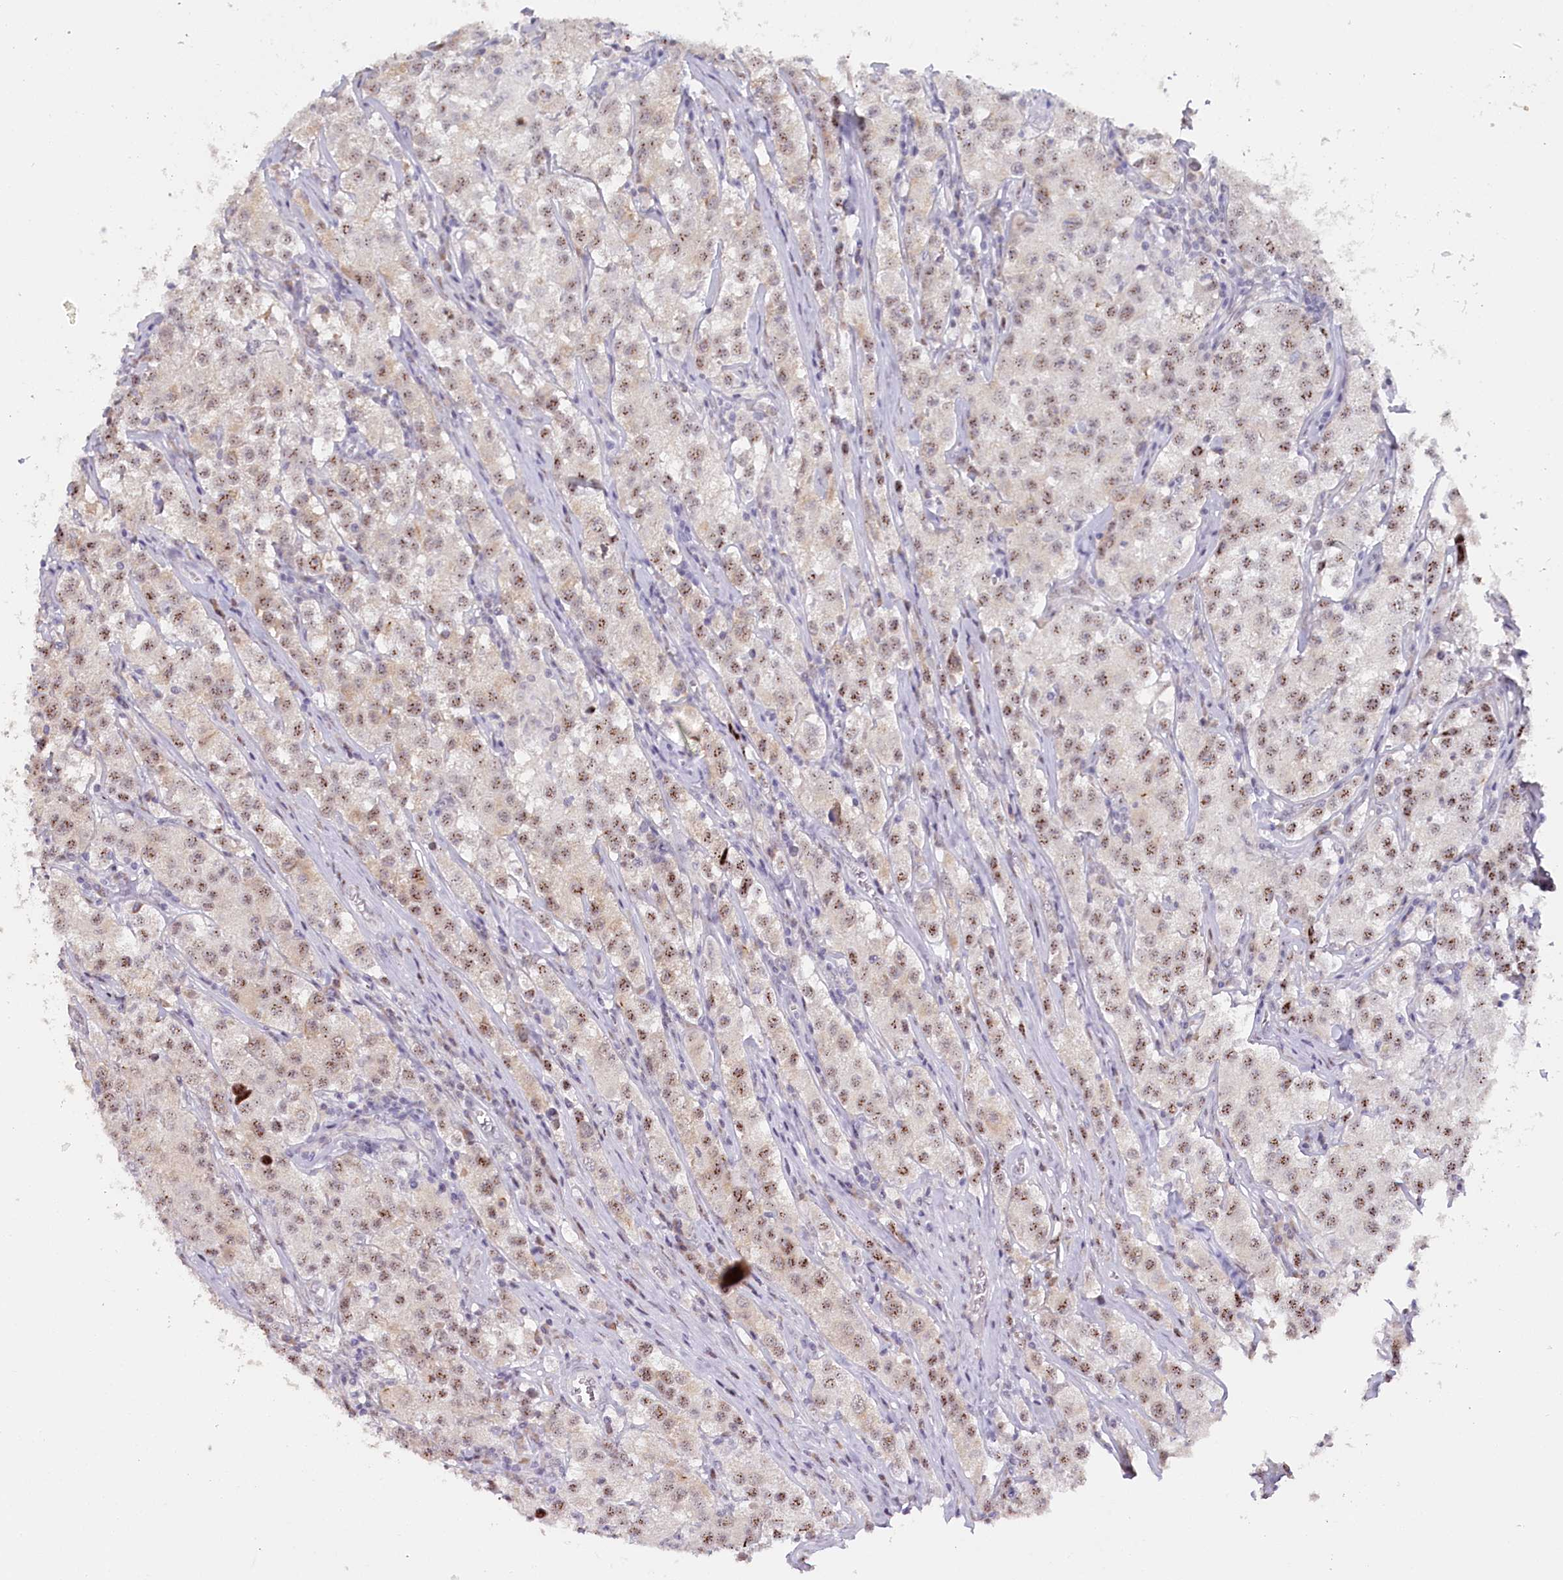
{"staining": {"intensity": "moderate", "quantity": ">75%", "location": "nuclear"}, "tissue": "testis cancer", "cell_type": "Tumor cells", "image_type": "cancer", "snomed": [{"axis": "morphology", "description": "Seminoma, NOS"}, {"axis": "morphology", "description": "Carcinoma, Embryonal, NOS"}, {"axis": "topography", "description": "Testis"}], "caption": "About >75% of tumor cells in human testis cancer exhibit moderate nuclear protein staining as visualized by brown immunohistochemical staining.", "gene": "HPD", "patient": {"sex": "male", "age": 43}}